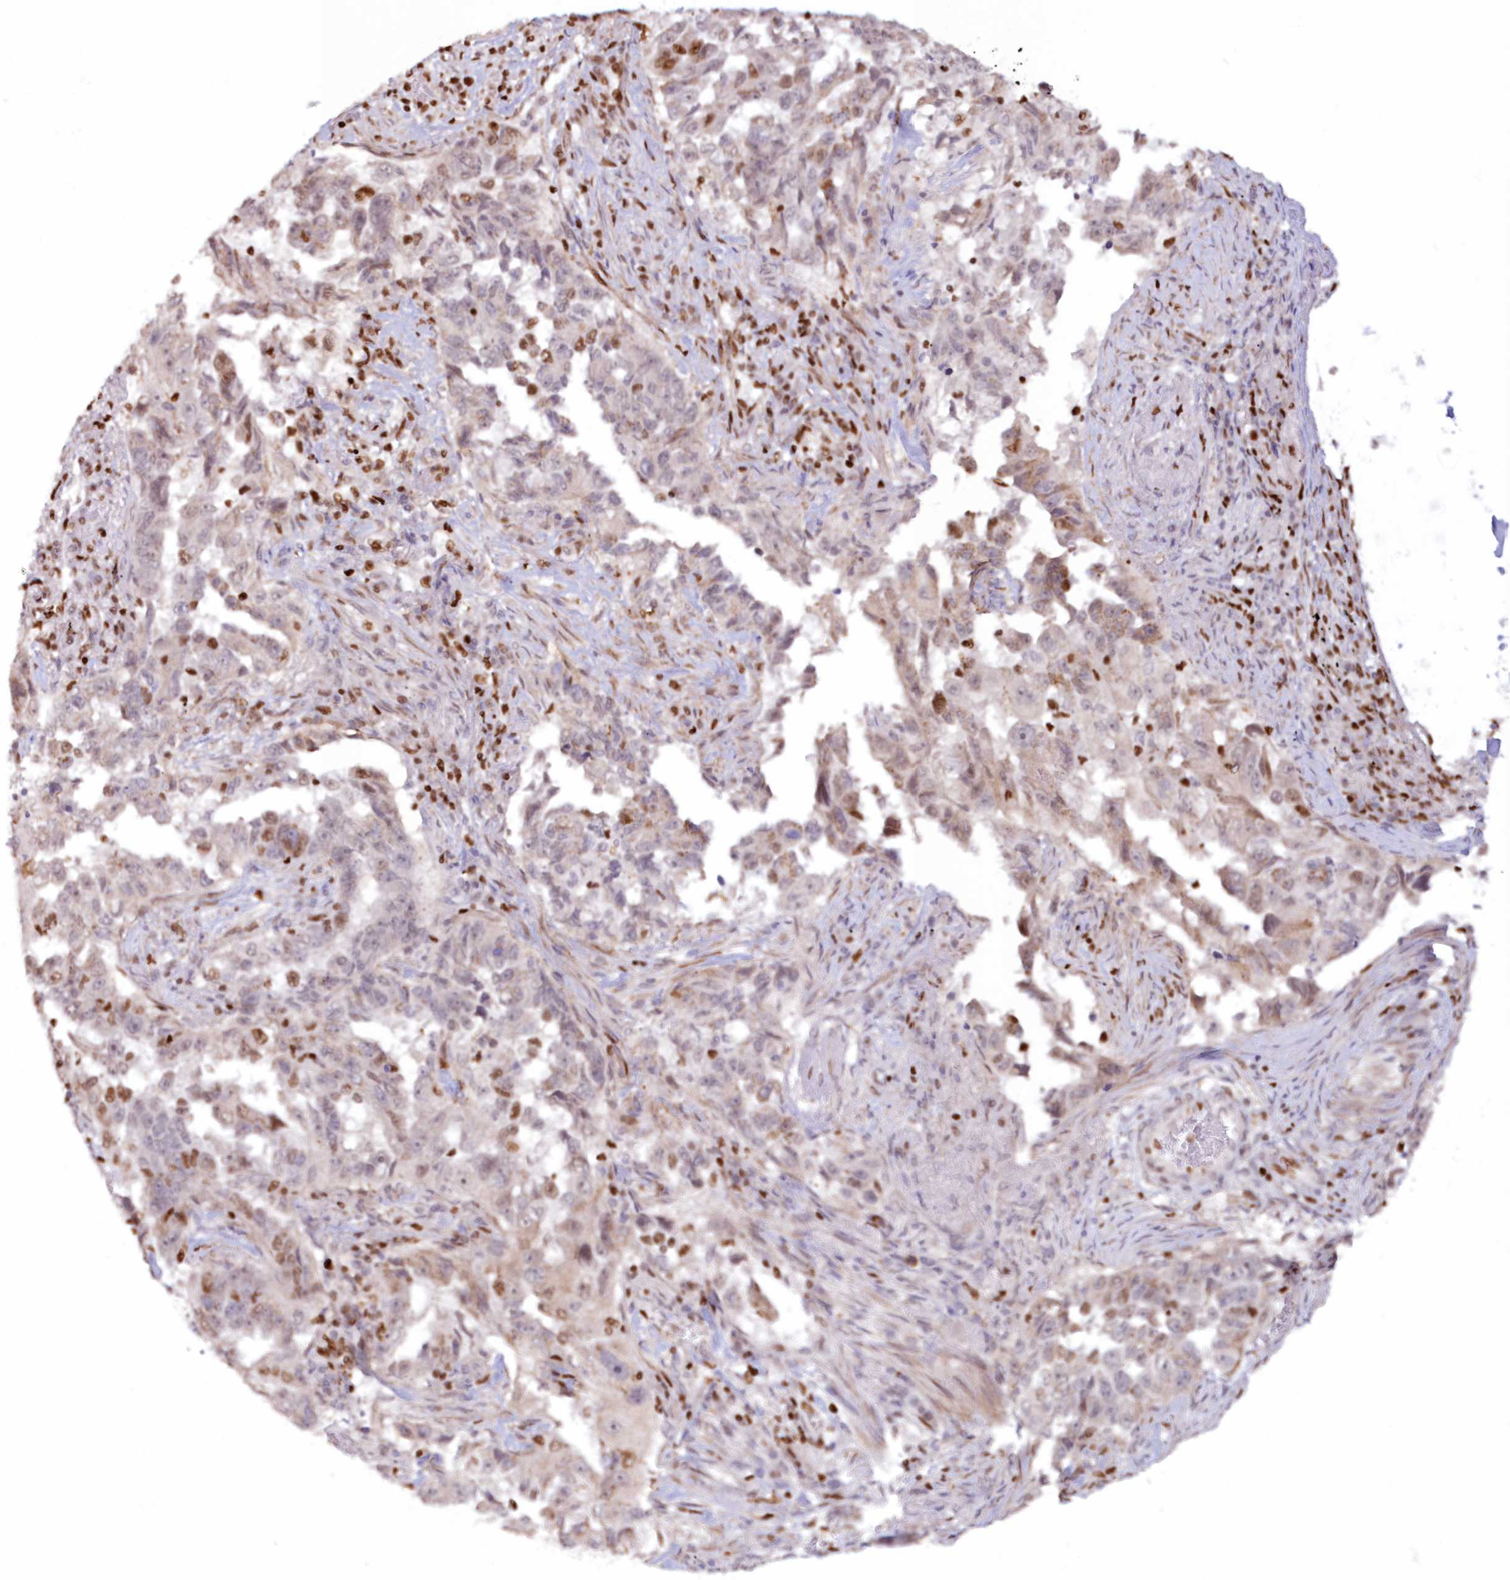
{"staining": {"intensity": "weak", "quantity": "<25%", "location": "cytoplasmic/membranous"}, "tissue": "lung cancer", "cell_type": "Tumor cells", "image_type": "cancer", "snomed": [{"axis": "morphology", "description": "Adenocarcinoma, NOS"}, {"axis": "topography", "description": "Lung"}], "caption": "Immunohistochemistry of lung cancer (adenocarcinoma) reveals no staining in tumor cells. (Stains: DAB immunohistochemistry (IHC) with hematoxylin counter stain, Microscopy: brightfield microscopy at high magnification).", "gene": "POLR2B", "patient": {"sex": "female", "age": 51}}